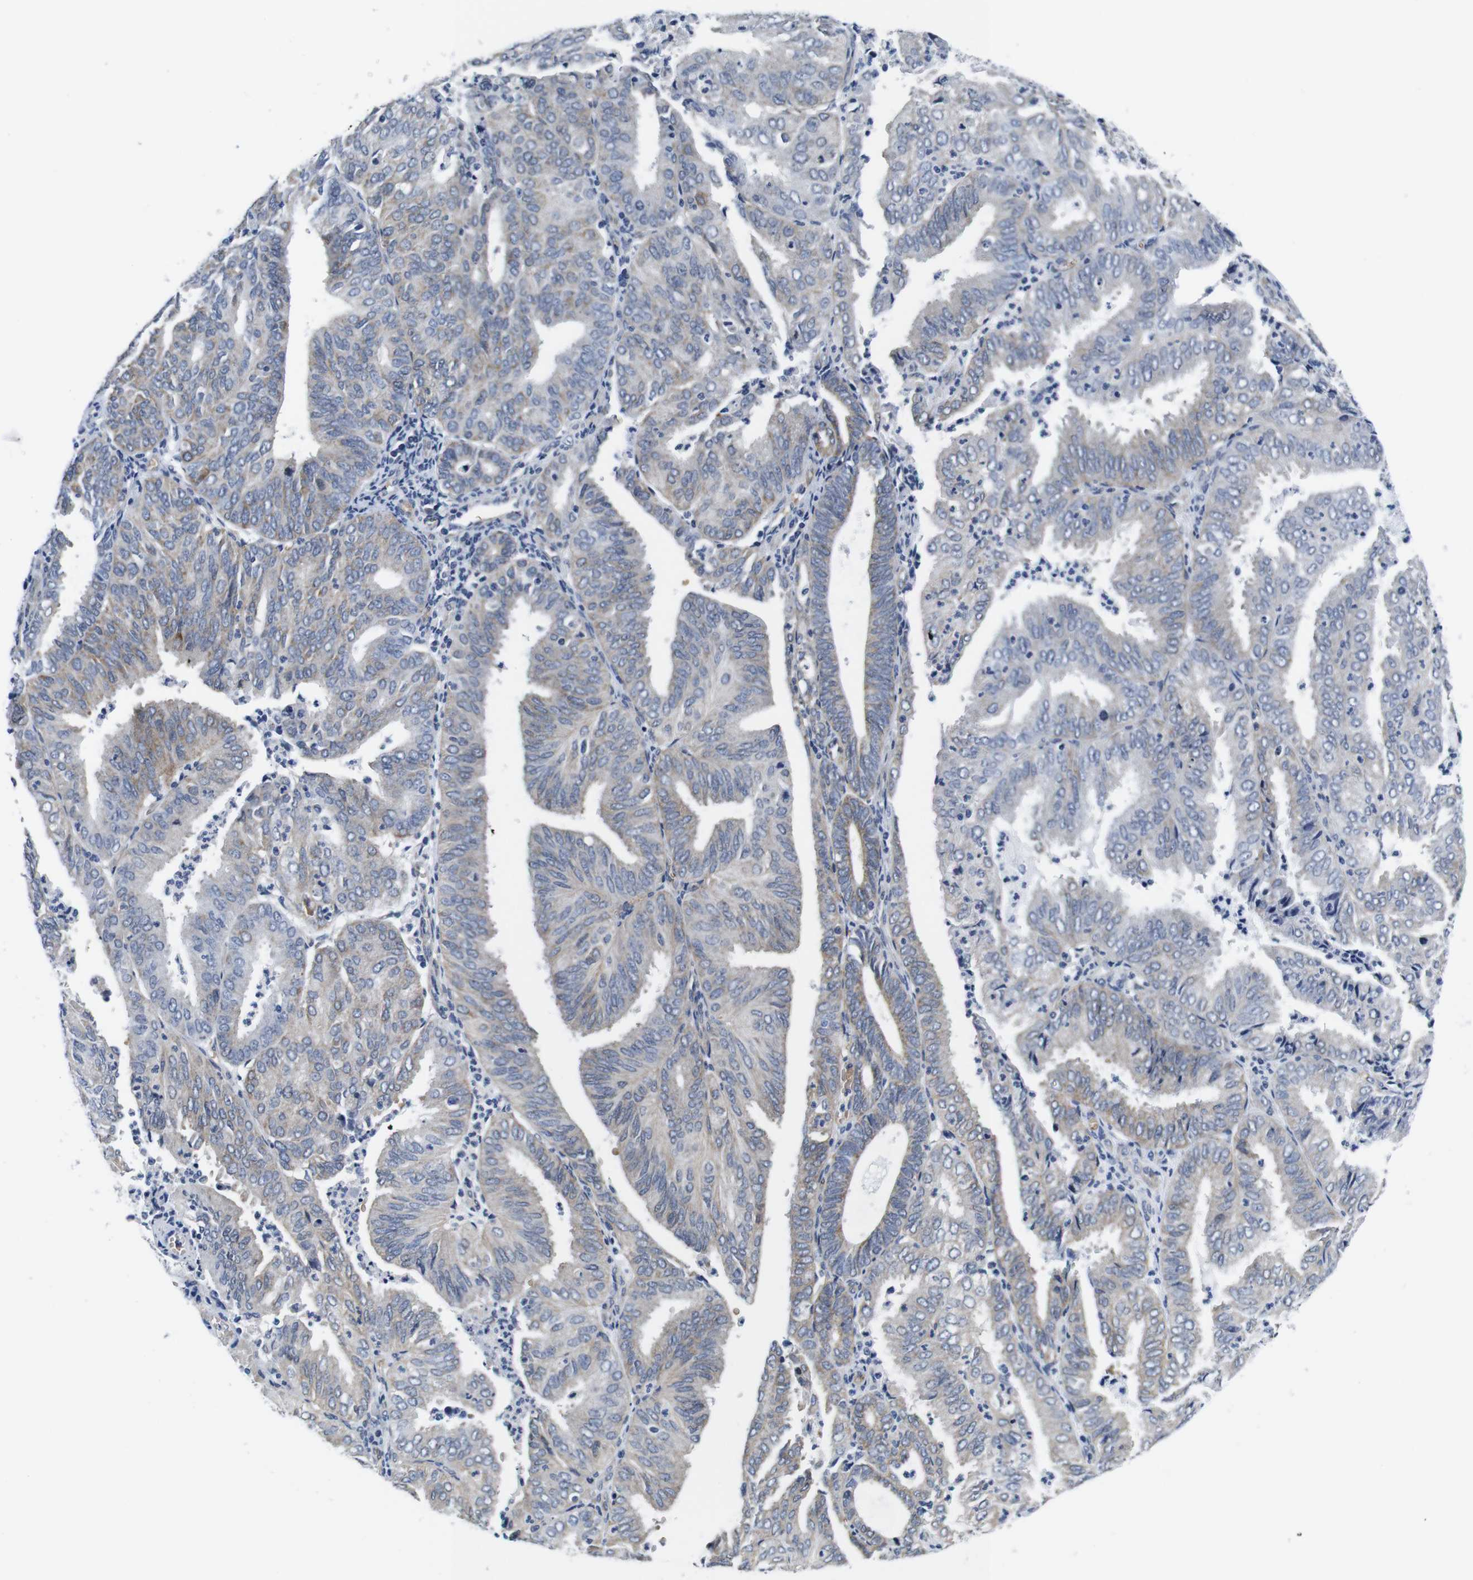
{"staining": {"intensity": "weak", "quantity": "<25%", "location": "cytoplasmic/membranous"}, "tissue": "endometrial cancer", "cell_type": "Tumor cells", "image_type": "cancer", "snomed": [{"axis": "morphology", "description": "Adenocarcinoma, NOS"}, {"axis": "topography", "description": "Uterus"}], "caption": "The immunohistochemistry (IHC) photomicrograph has no significant expression in tumor cells of endometrial adenocarcinoma tissue.", "gene": "SOCS3", "patient": {"sex": "female", "age": 60}}